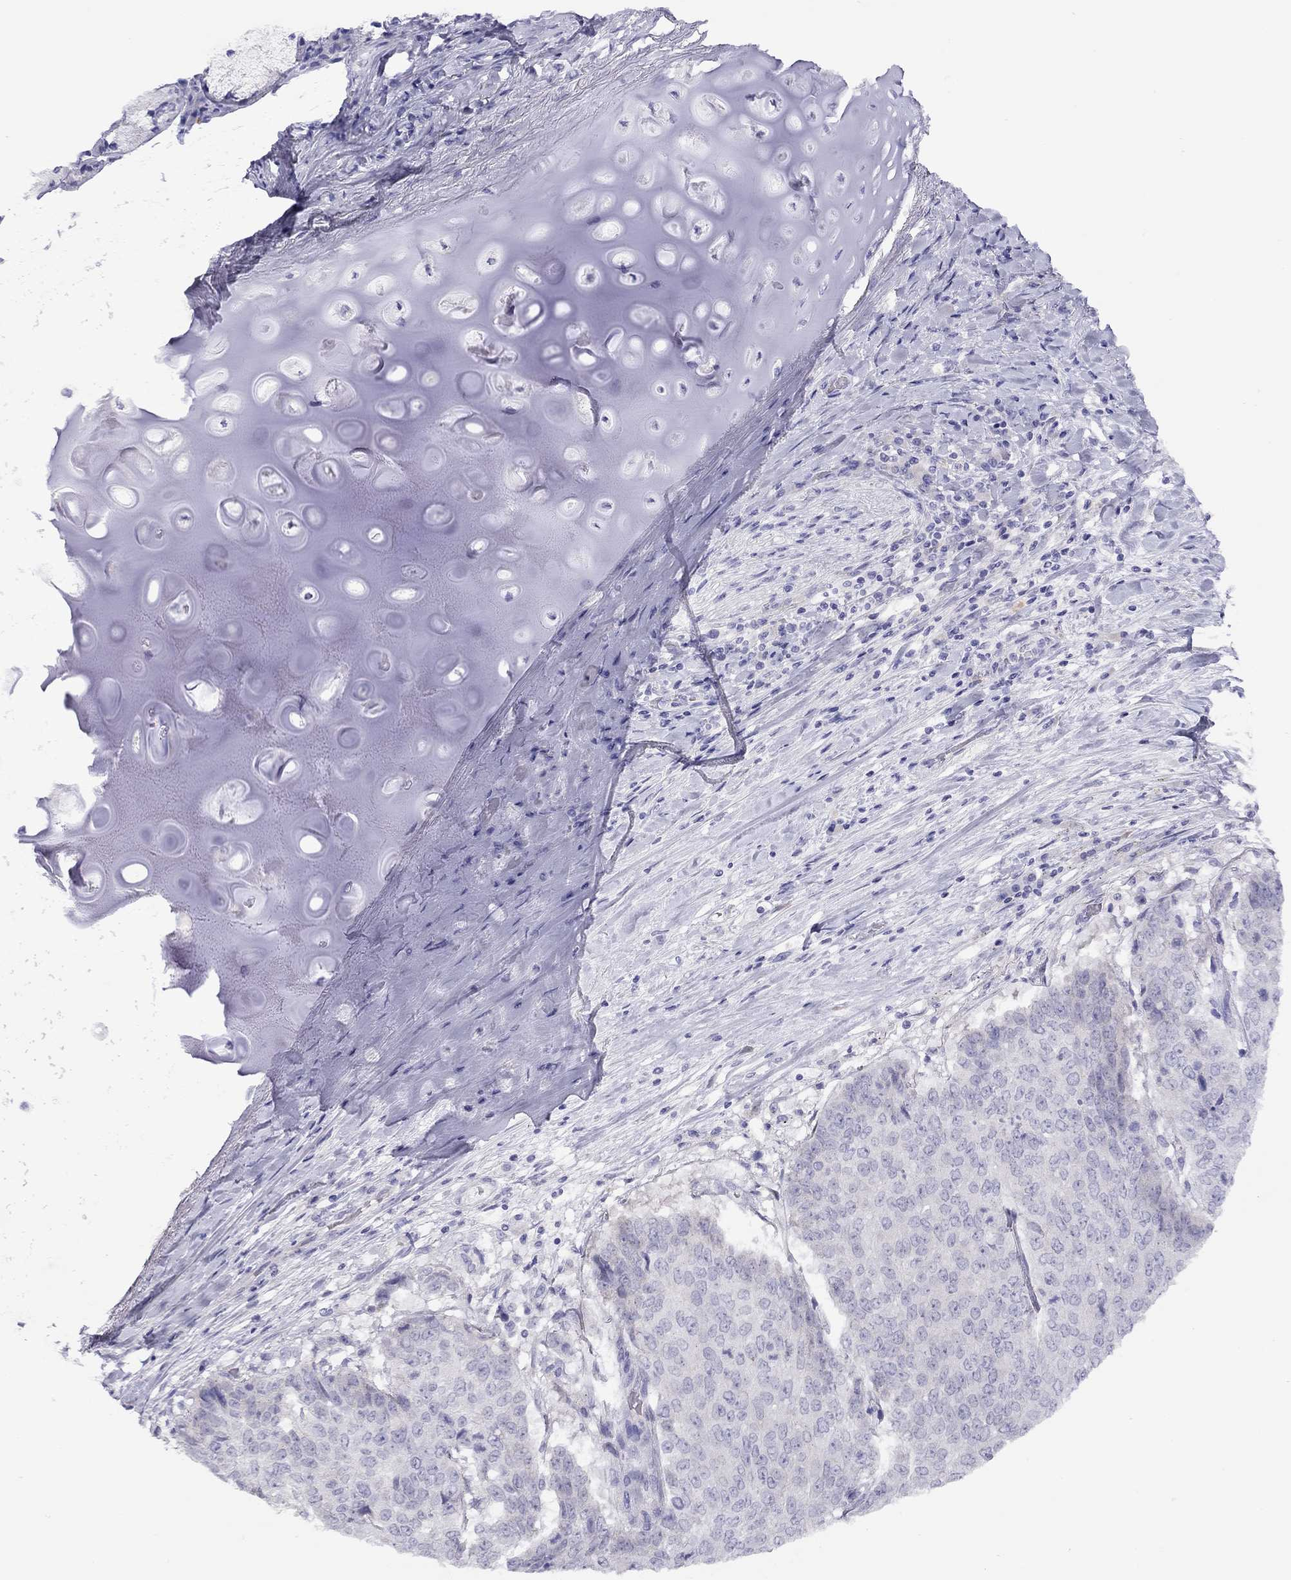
{"staining": {"intensity": "negative", "quantity": "none", "location": "none"}, "tissue": "lung cancer", "cell_type": "Tumor cells", "image_type": "cancer", "snomed": [{"axis": "morphology", "description": "Normal tissue, NOS"}, {"axis": "morphology", "description": "Squamous cell carcinoma, NOS"}, {"axis": "topography", "description": "Bronchus"}, {"axis": "topography", "description": "Lung"}], "caption": "DAB (3,3'-diaminobenzidine) immunohistochemical staining of human lung cancer demonstrates no significant staining in tumor cells.", "gene": "CPNE4", "patient": {"sex": "male", "age": 64}}